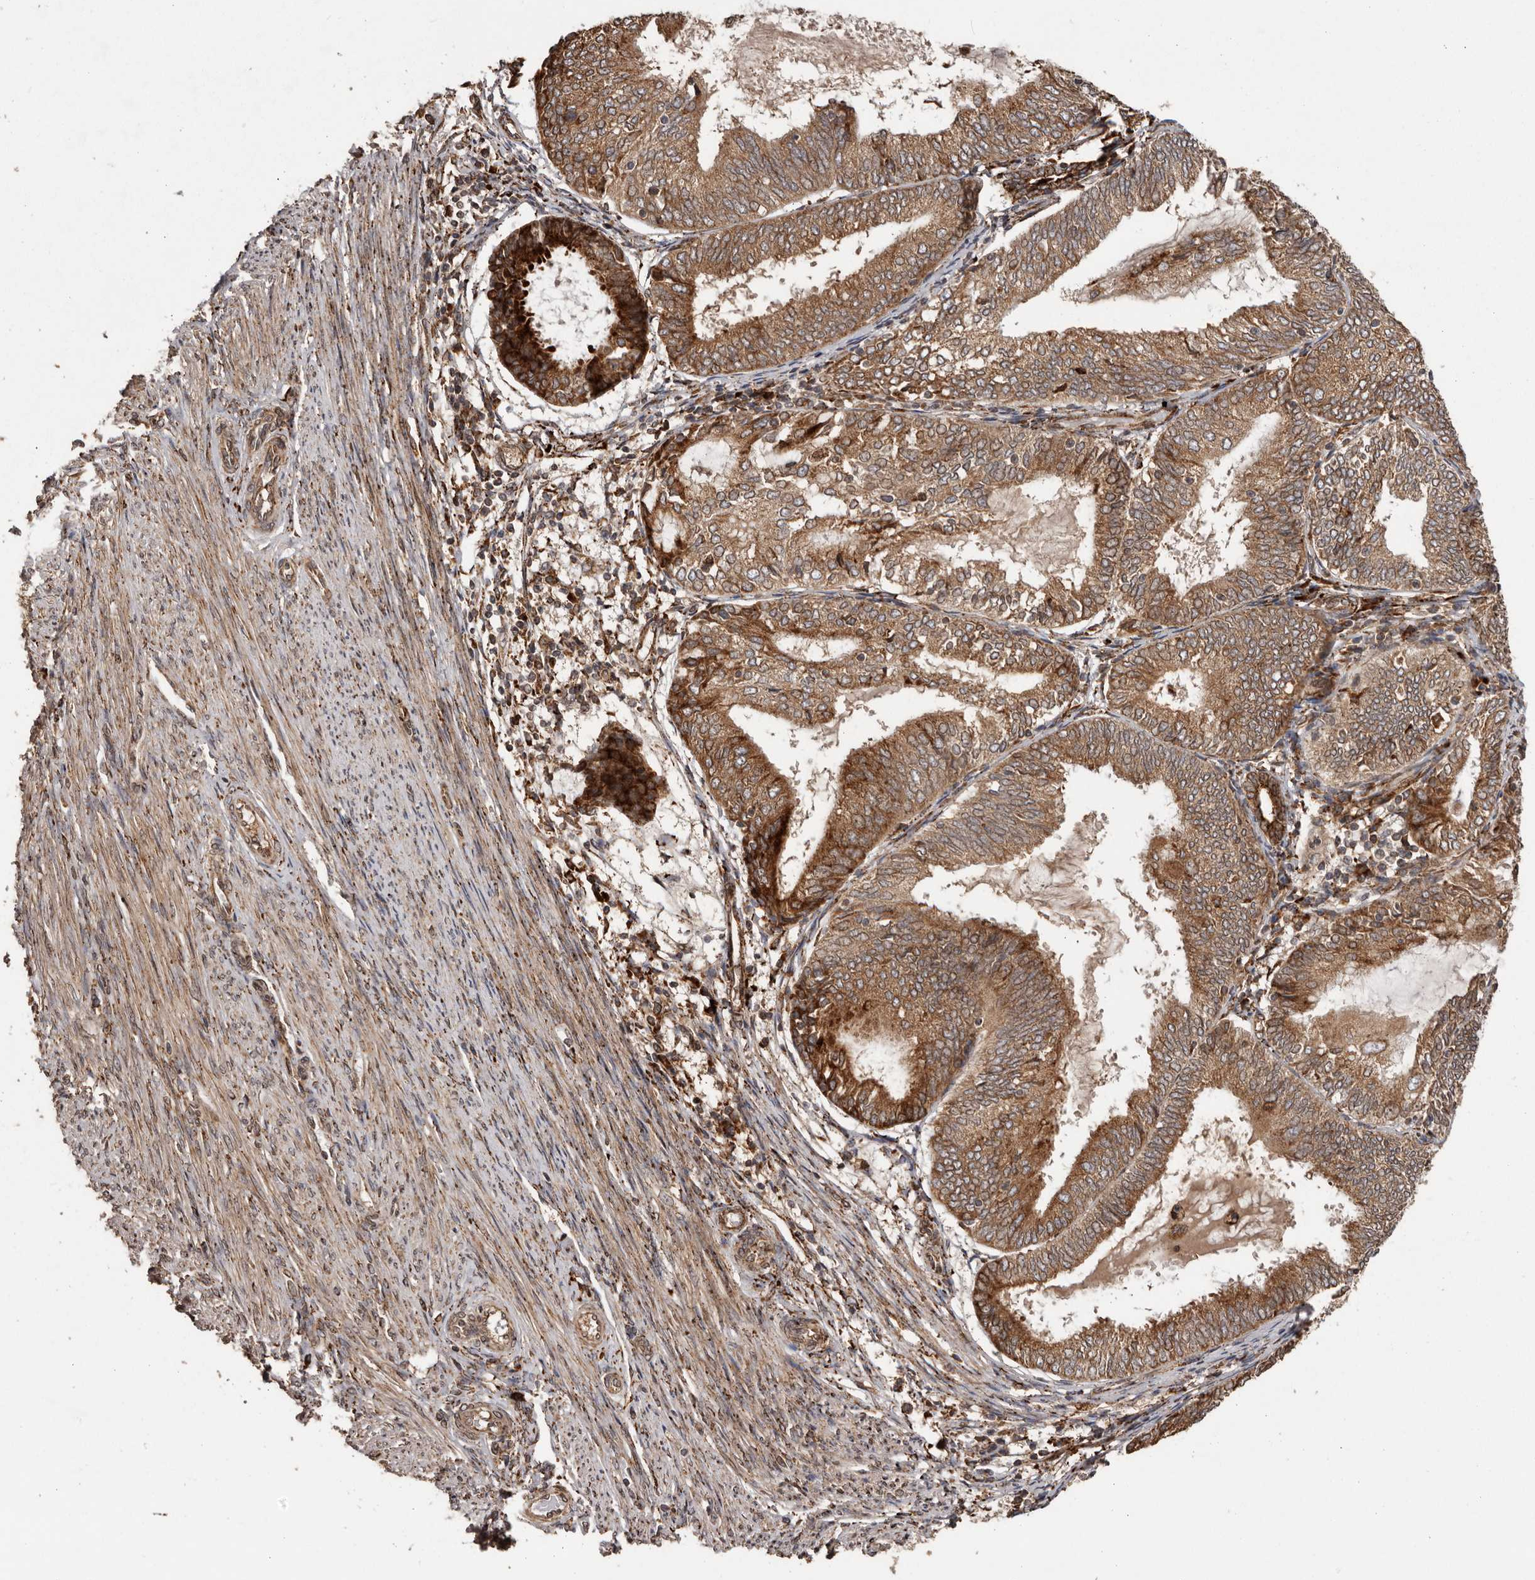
{"staining": {"intensity": "strong", "quantity": ">75%", "location": "cytoplasmic/membranous"}, "tissue": "endometrial cancer", "cell_type": "Tumor cells", "image_type": "cancer", "snomed": [{"axis": "morphology", "description": "Adenocarcinoma, NOS"}, {"axis": "topography", "description": "Endometrium"}], "caption": "Endometrial cancer stained for a protein (brown) displays strong cytoplasmic/membranous positive staining in approximately >75% of tumor cells.", "gene": "NUP43", "patient": {"sex": "female", "age": 81}}